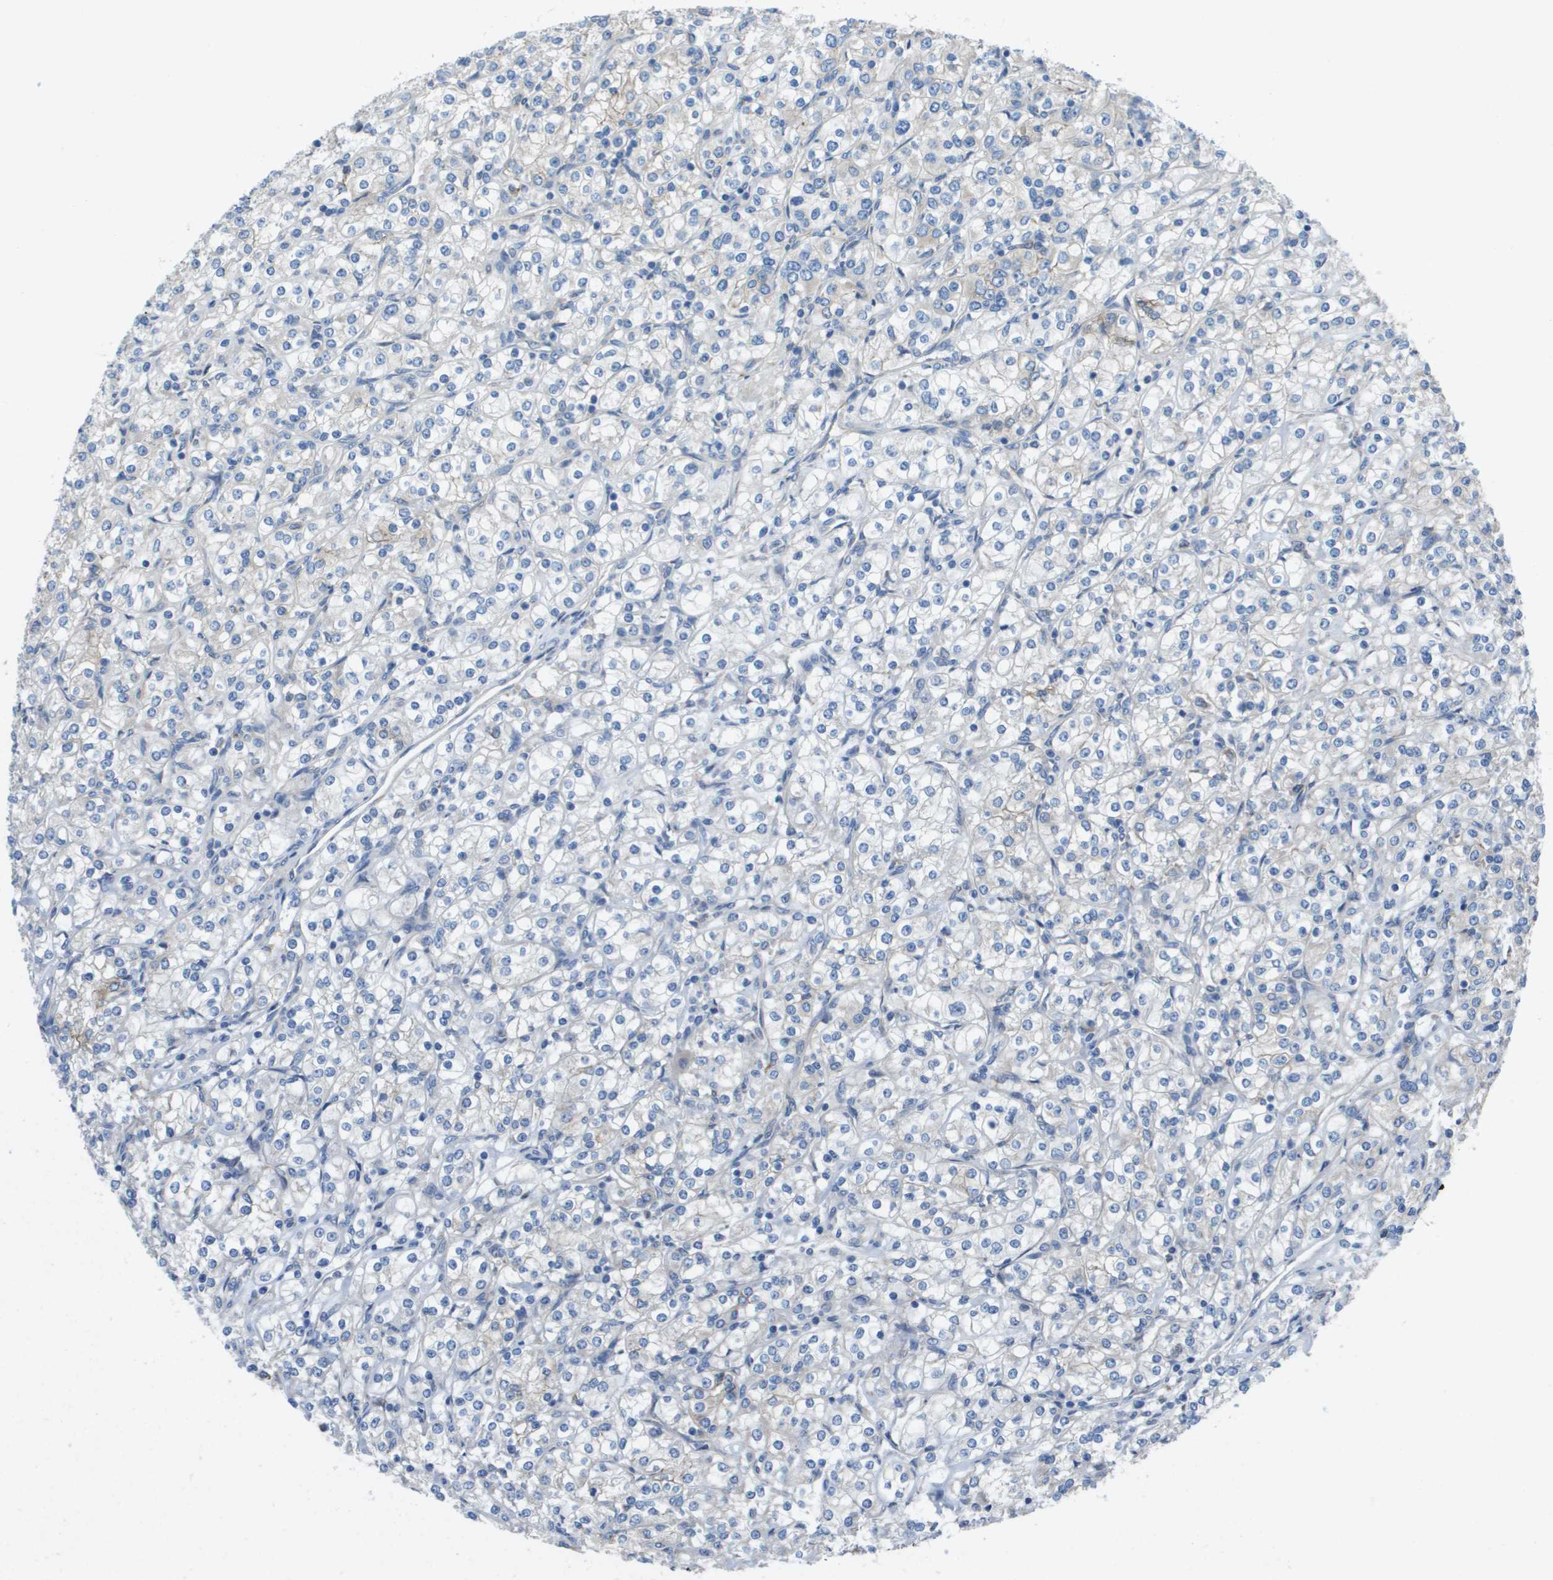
{"staining": {"intensity": "negative", "quantity": "none", "location": "none"}, "tissue": "renal cancer", "cell_type": "Tumor cells", "image_type": "cancer", "snomed": [{"axis": "morphology", "description": "Adenocarcinoma, NOS"}, {"axis": "topography", "description": "Kidney"}], "caption": "Human adenocarcinoma (renal) stained for a protein using immunohistochemistry (IHC) exhibits no expression in tumor cells.", "gene": "CLCN2", "patient": {"sex": "male", "age": 77}}